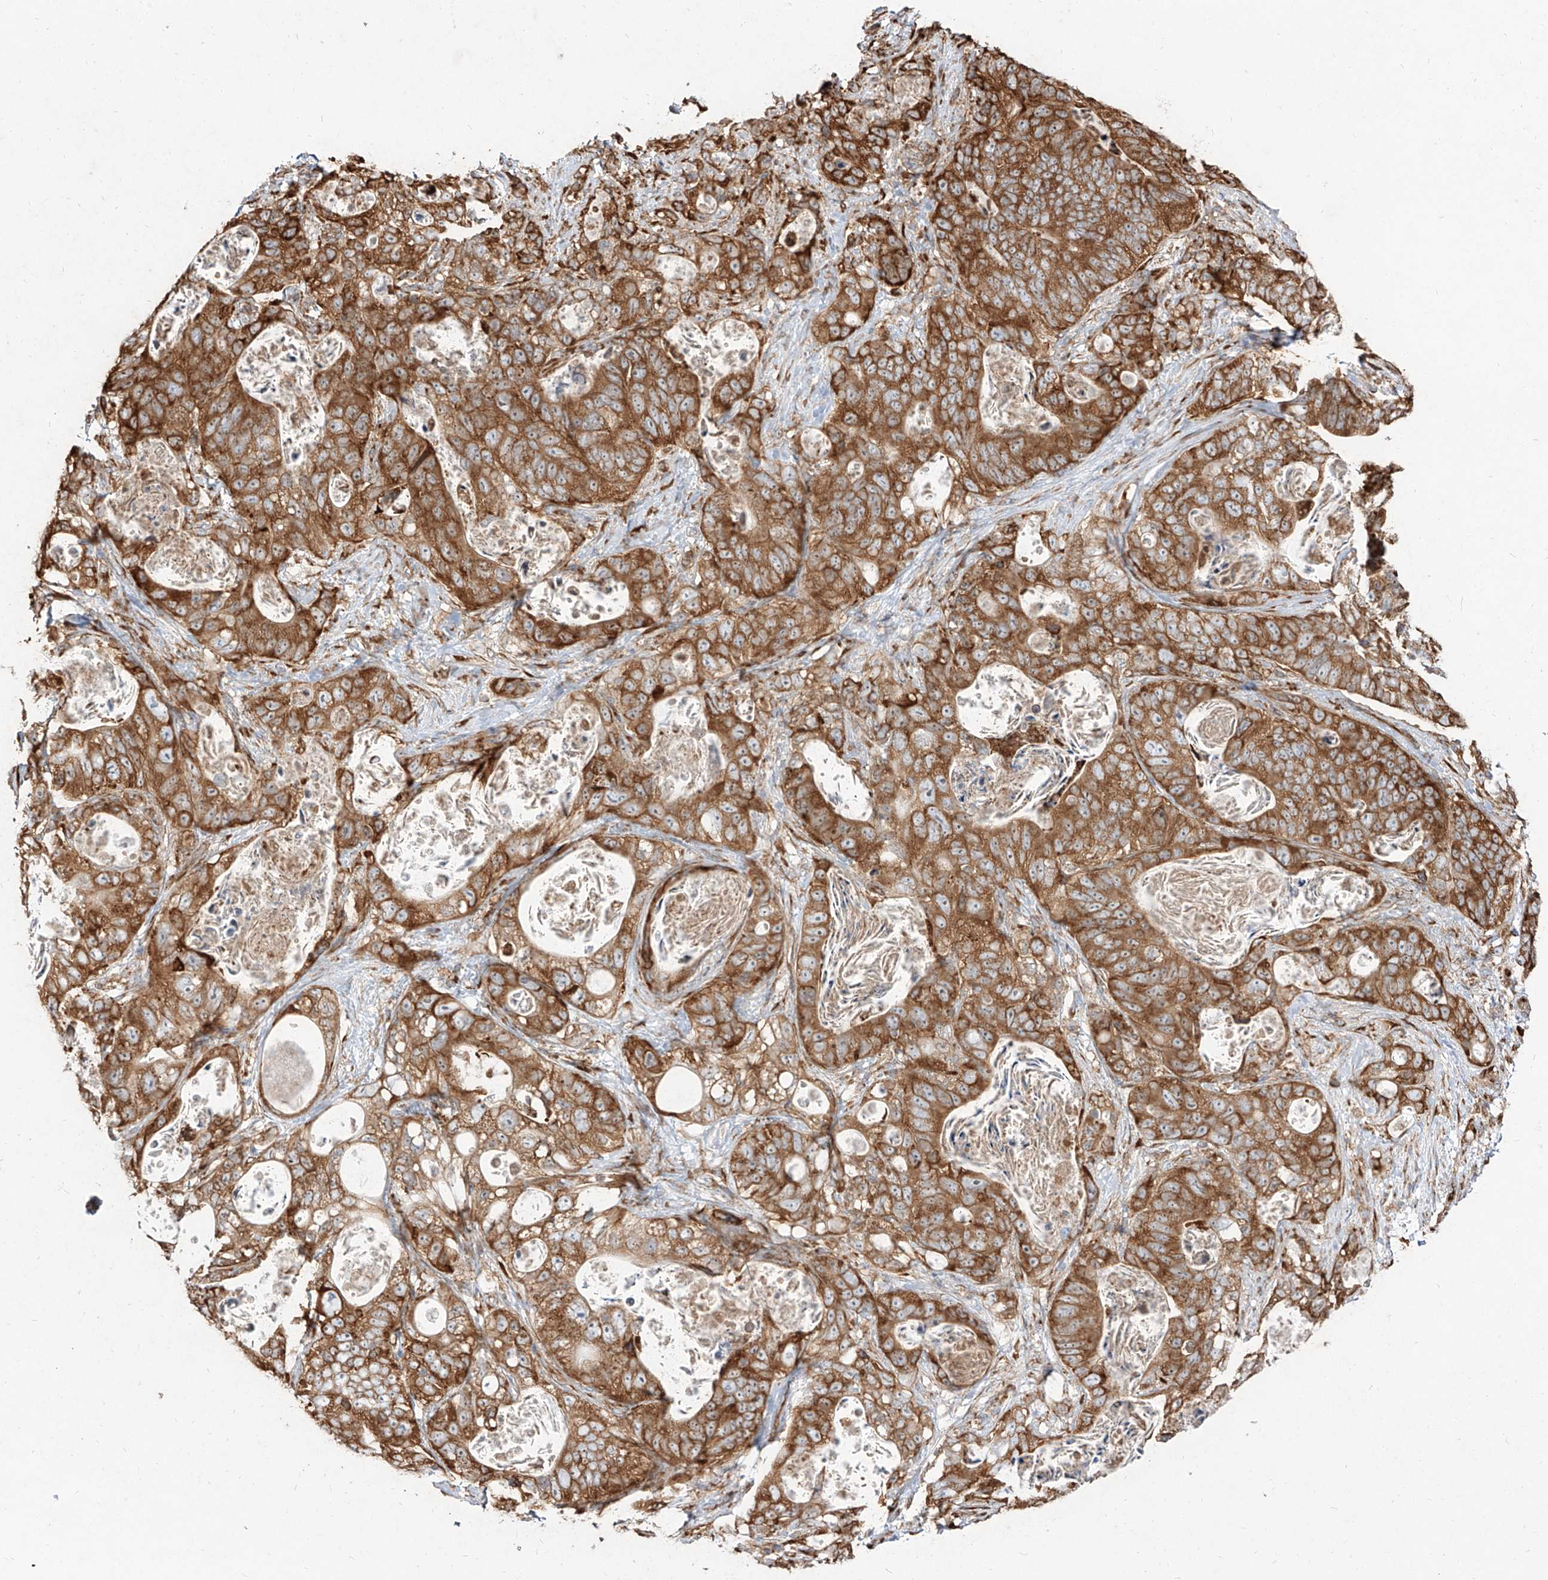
{"staining": {"intensity": "strong", "quantity": ">75%", "location": "cytoplasmic/membranous"}, "tissue": "stomach cancer", "cell_type": "Tumor cells", "image_type": "cancer", "snomed": [{"axis": "morphology", "description": "Normal tissue, NOS"}, {"axis": "morphology", "description": "Adenocarcinoma, NOS"}, {"axis": "topography", "description": "Stomach"}], "caption": "Strong cytoplasmic/membranous expression for a protein is present in approximately >75% of tumor cells of stomach cancer (adenocarcinoma) using immunohistochemistry (IHC).", "gene": "RPS25", "patient": {"sex": "female", "age": 89}}